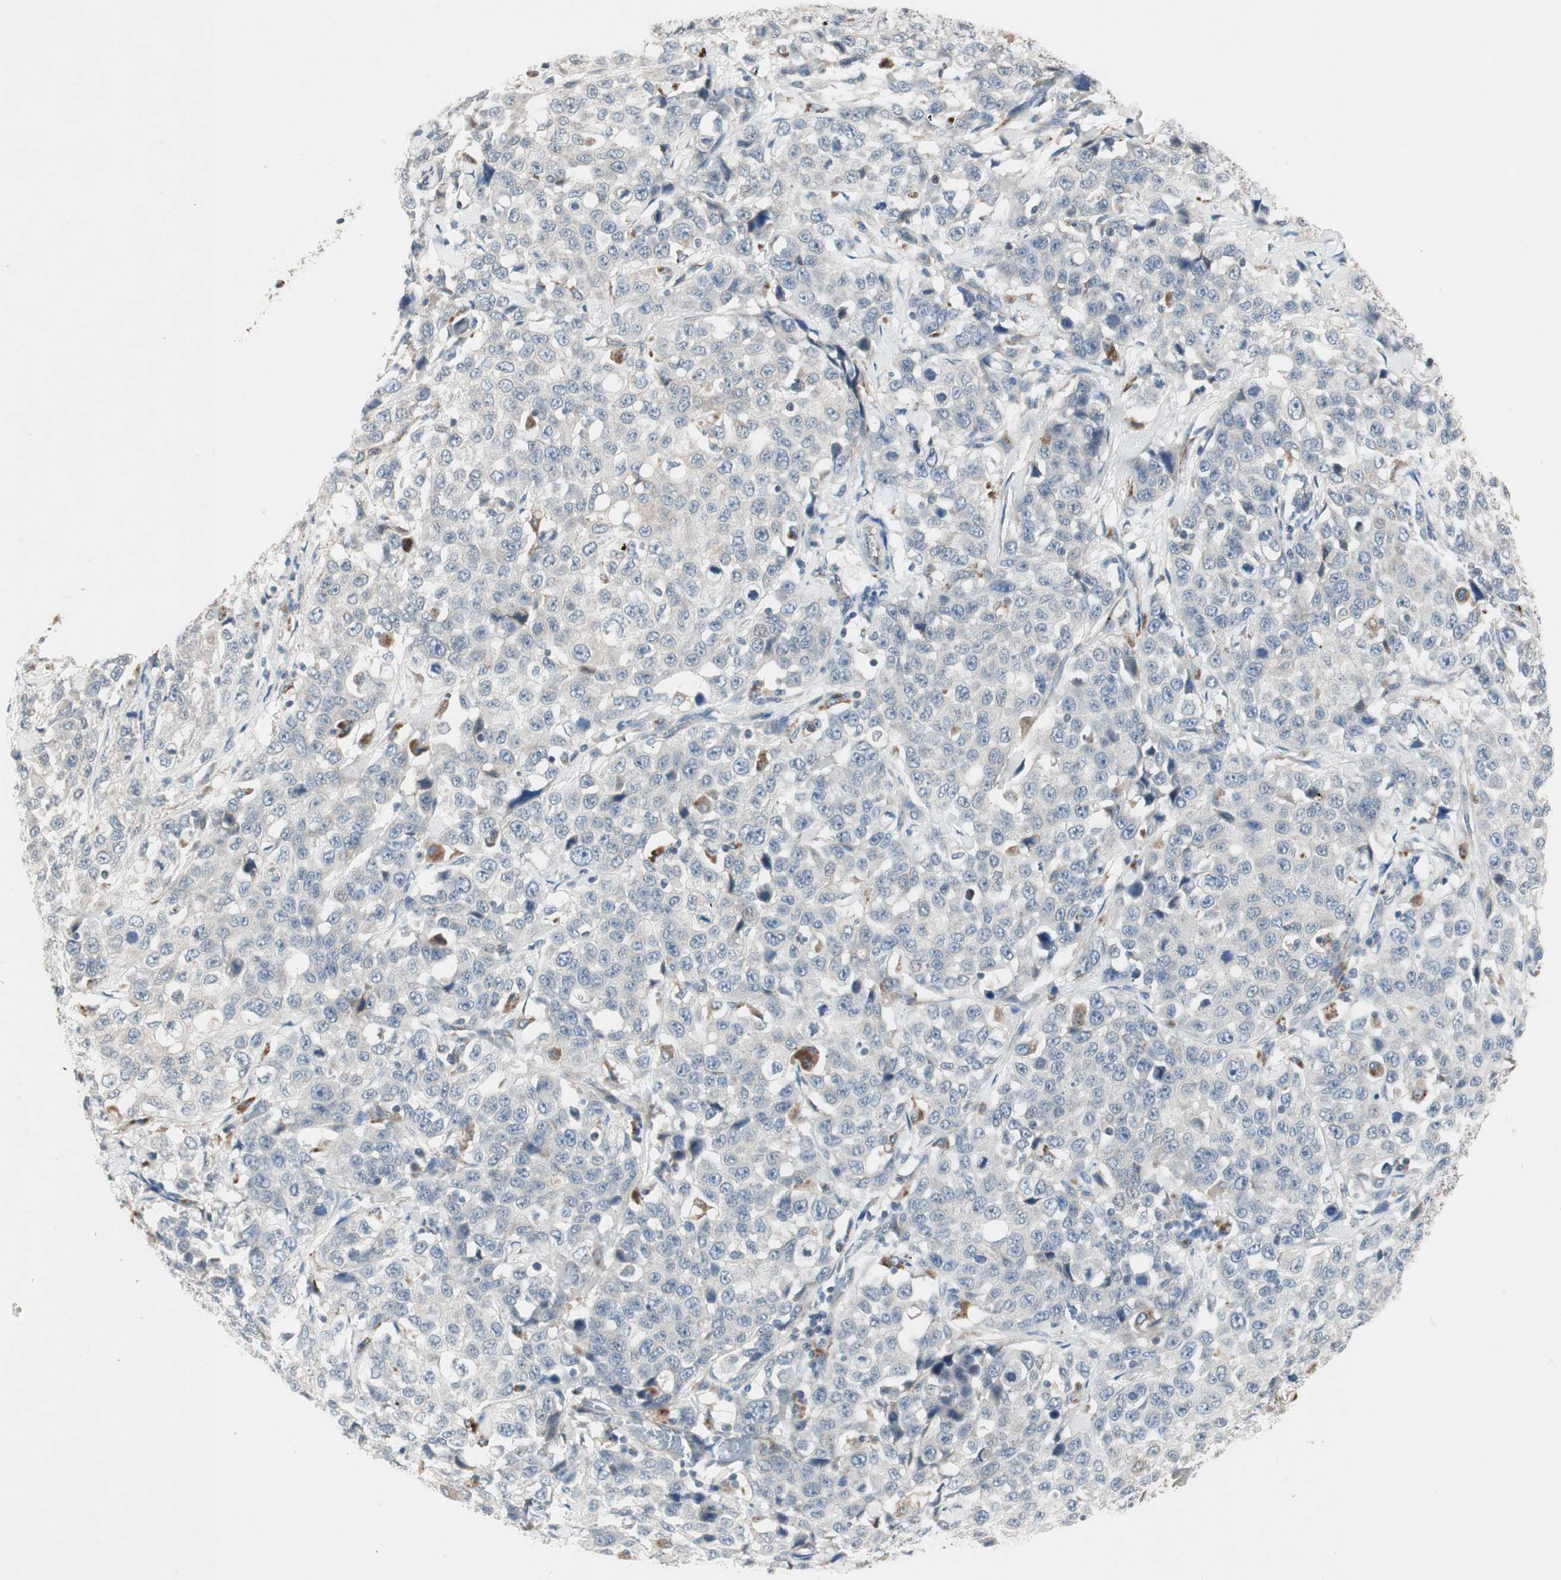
{"staining": {"intensity": "negative", "quantity": "none", "location": "none"}, "tissue": "stomach cancer", "cell_type": "Tumor cells", "image_type": "cancer", "snomed": [{"axis": "morphology", "description": "Normal tissue, NOS"}, {"axis": "morphology", "description": "Adenocarcinoma, NOS"}, {"axis": "topography", "description": "Stomach"}], "caption": "Stomach adenocarcinoma was stained to show a protein in brown. There is no significant staining in tumor cells.", "gene": "FGFR4", "patient": {"sex": "male", "age": 48}}